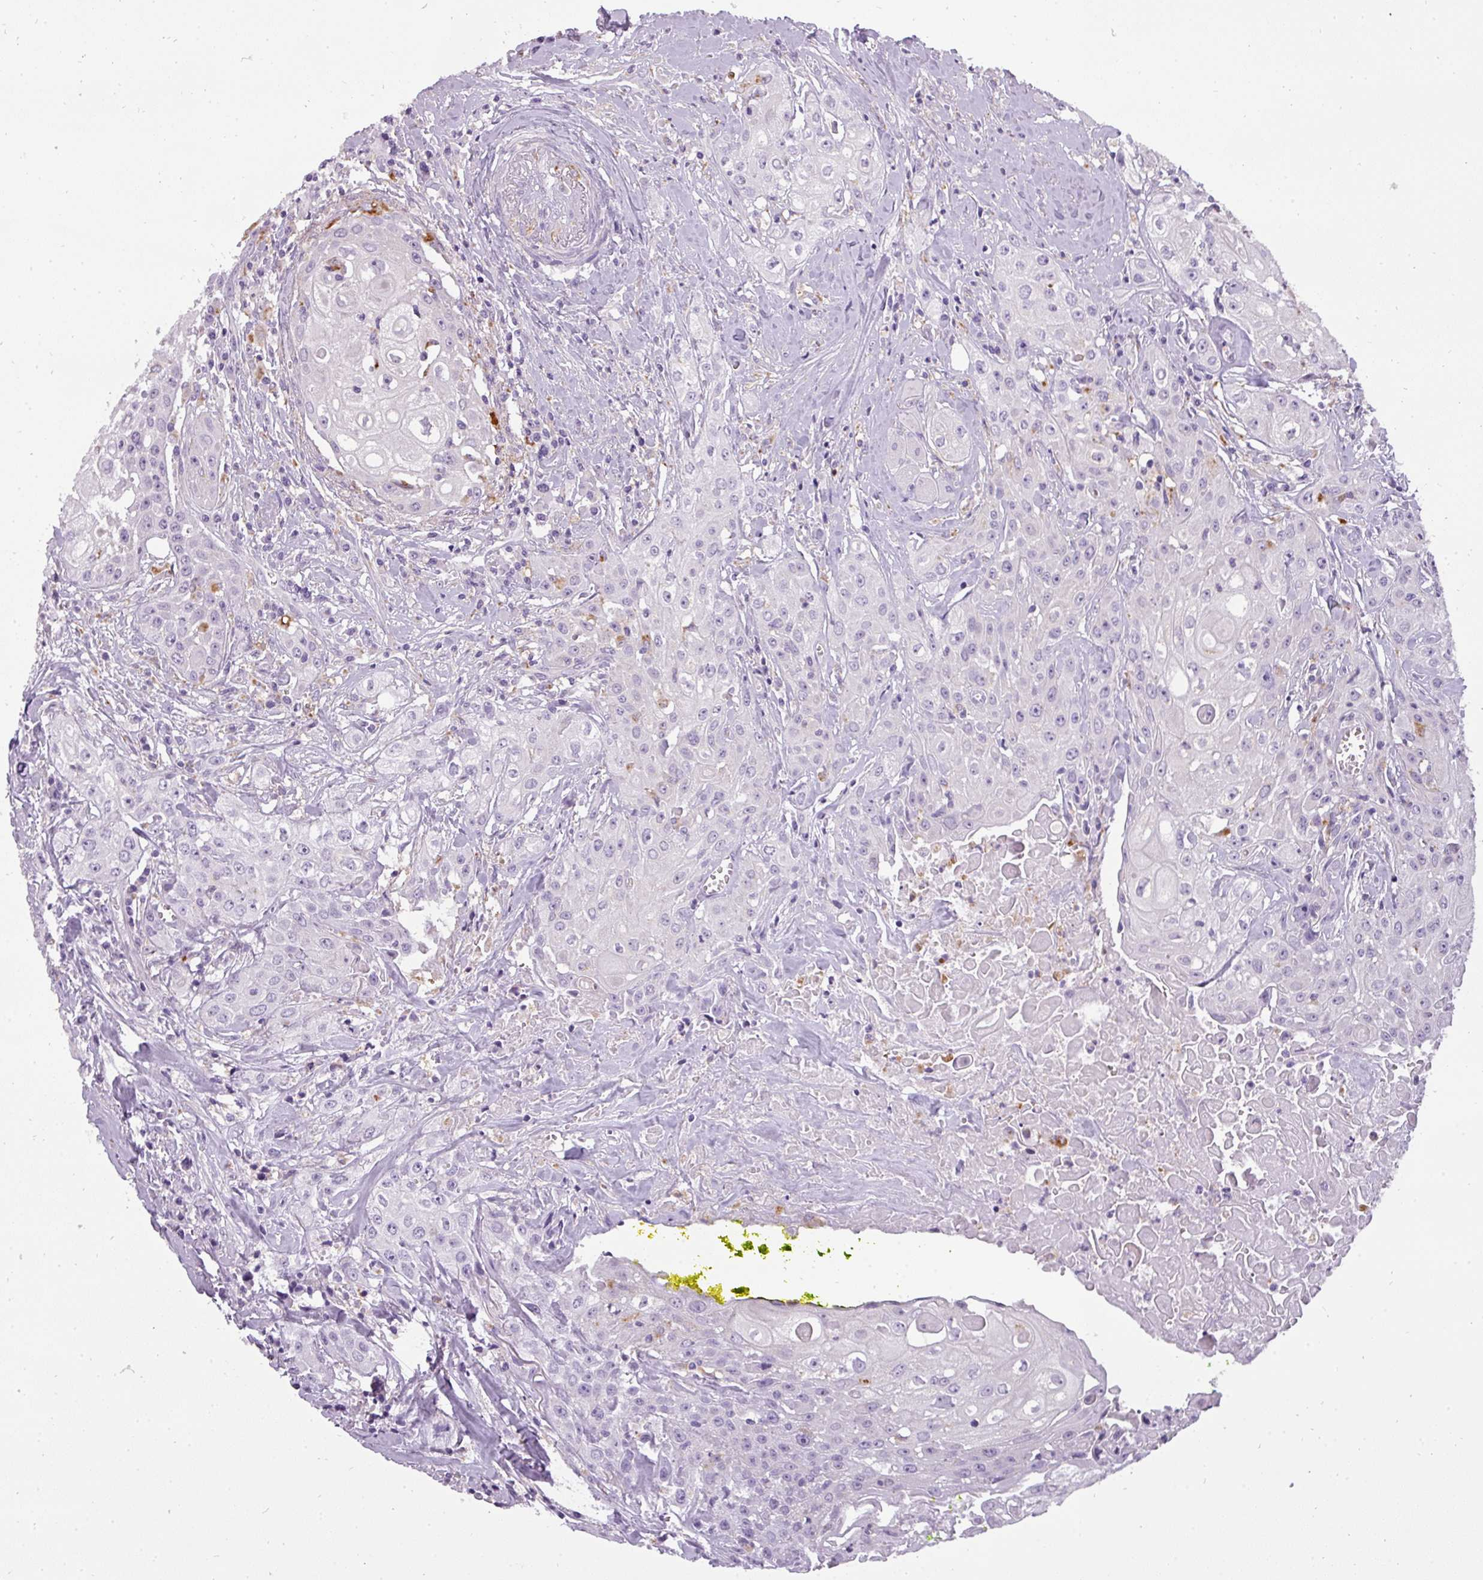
{"staining": {"intensity": "negative", "quantity": "none", "location": "none"}, "tissue": "head and neck cancer", "cell_type": "Tumor cells", "image_type": "cancer", "snomed": [{"axis": "morphology", "description": "Squamous cell carcinoma, NOS"}, {"axis": "topography", "description": "Oral tissue"}, {"axis": "topography", "description": "Head-Neck"}], "caption": "The image demonstrates no significant positivity in tumor cells of head and neck squamous cell carcinoma.", "gene": "ATP6V1D", "patient": {"sex": "female", "age": 82}}